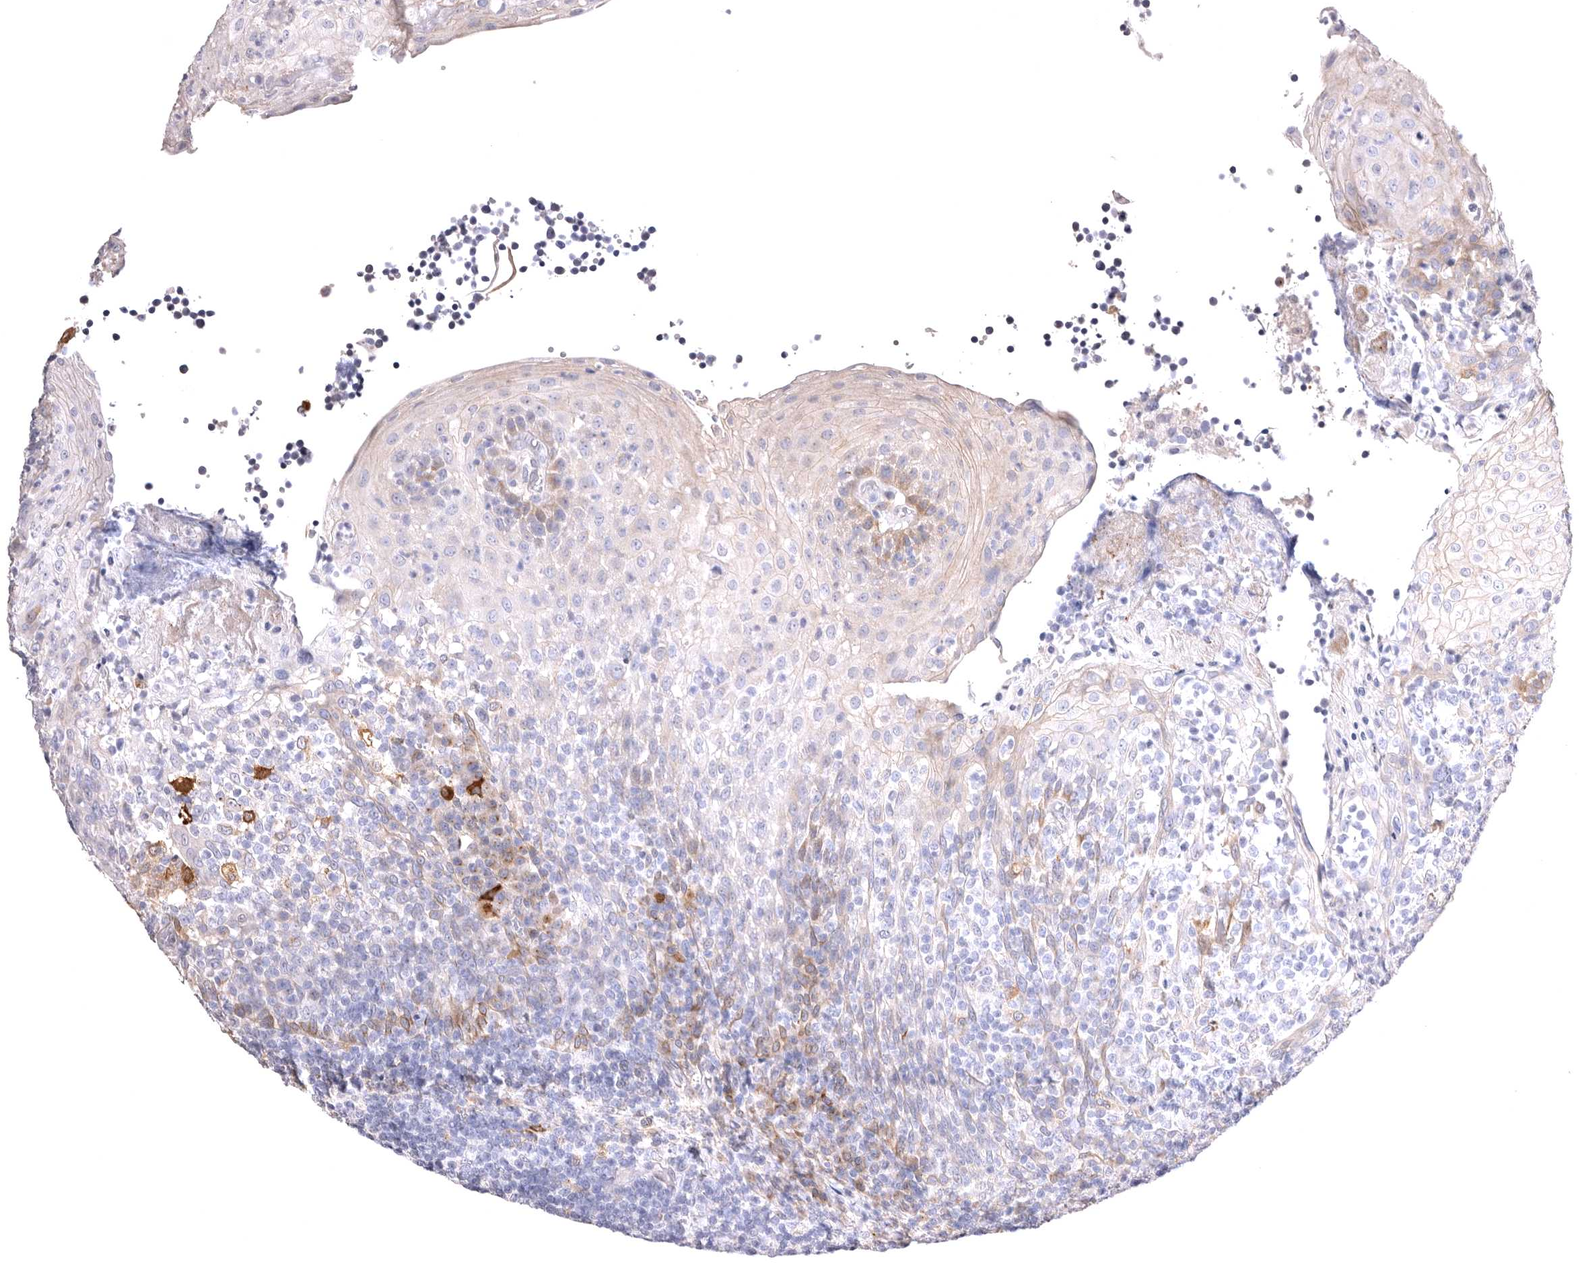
{"staining": {"intensity": "negative", "quantity": "none", "location": "none"}, "tissue": "tonsil", "cell_type": "Germinal center cells", "image_type": "normal", "snomed": [{"axis": "morphology", "description": "Normal tissue, NOS"}, {"axis": "topography", "description": "Tonsil"}], "caption": "This micrograph is of unremarkable tonsil stained with immunohistochemistry to label a protein in brown with the nuclei are counter-stained blue. There is no expression in germinal center cells.", "gene": "VPS45", "patient": {"sex": "female", "age": 19}}